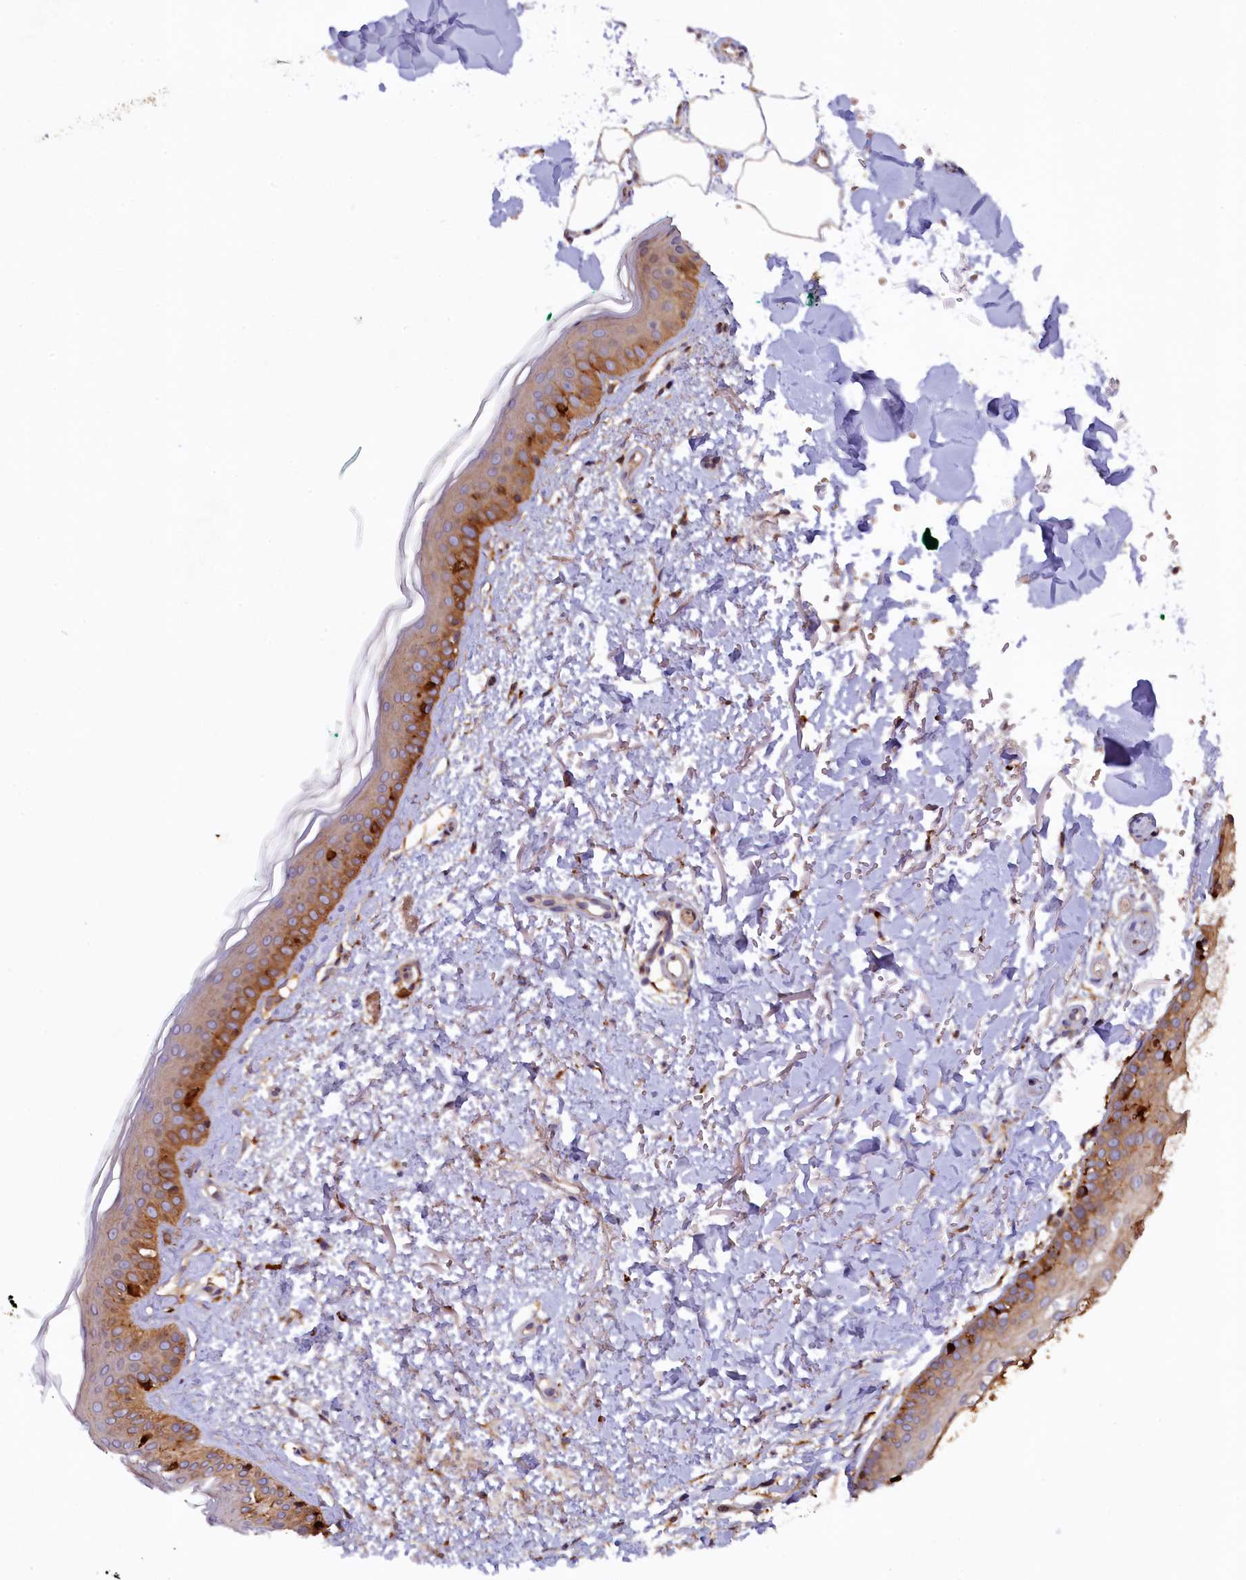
{"staining": {"intensity": "moderate", "quantity": ">75%", "location": "cytoplasmic/membranous"}, "tissue": "skin", "cell_type": "Fibroblasts", "image_type": "normal", "snomed": [{"axis": "morphology", "description": "Normal tissue, NOS"}, {"axis": "topography", "description": "Skin"}], "caption": "Immunohistochemical staining of benign skin demonstrates medium levels of moderate cytoplasmic/membranous positivity in approximately >75% of fibroblasts. The protein of interest is stained brown, and the nuclei are stained in blue (DAB (3,3'-diaminobenzidine) IHC with brightfield microscopy, high magnification).", "gene": "FERMT1", "patient": {"sex": "male", "age": 66}}